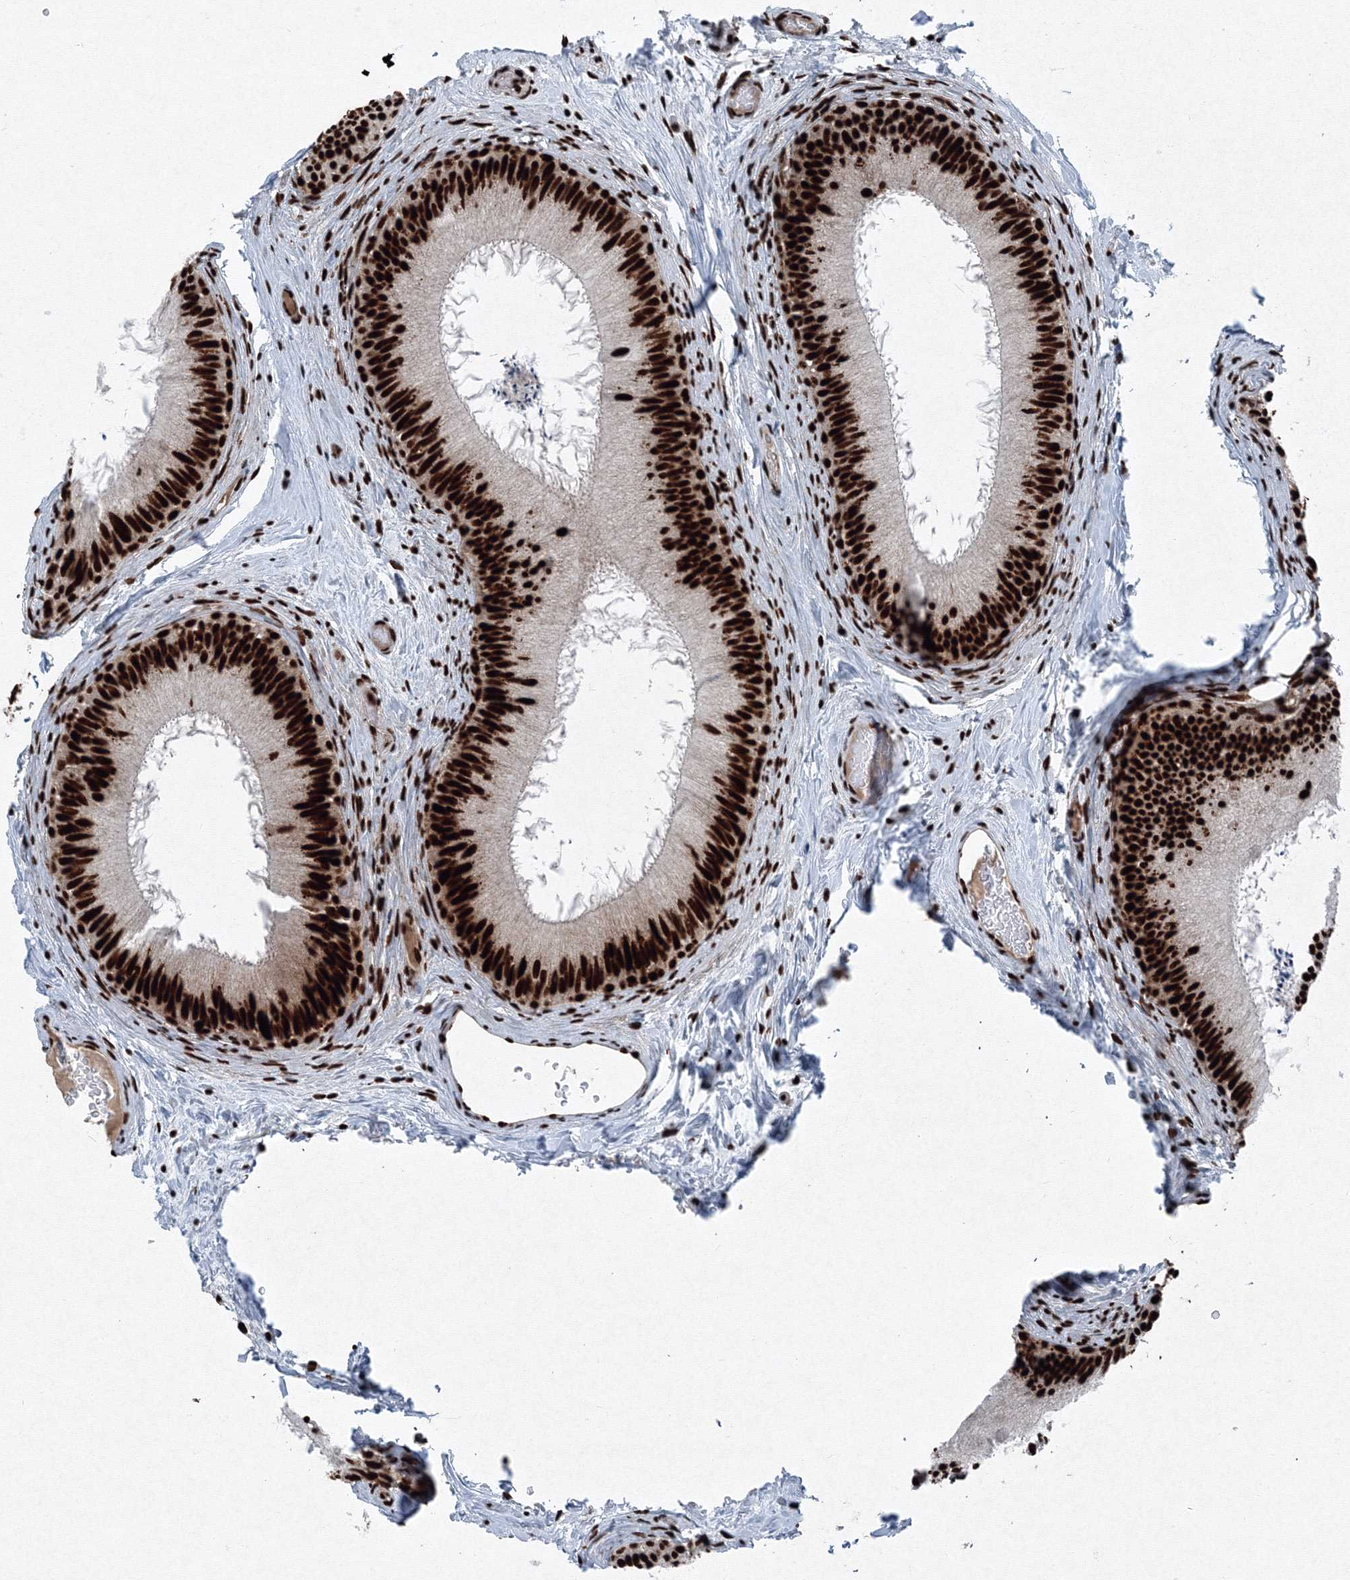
{"staining": {"intensity": "strong", "quantity": ">75%", "location": "nuclear"}, "tissue": "epididymis", "cell_type": "Glandular cells", "image_type": "normal", "snomed": [{"axis": "morphology", "description": "Normal tissue, NOS"}, {"axis": "topography", "description": "Epididymis"}], "caption": "Immunohistochemical staining of unremarkable human epididymis reveals strong nuclear protein staining in about >75% of glandular cells.", "gene": "SNRPC", "patient": {"sex": "male", "age": 50}}